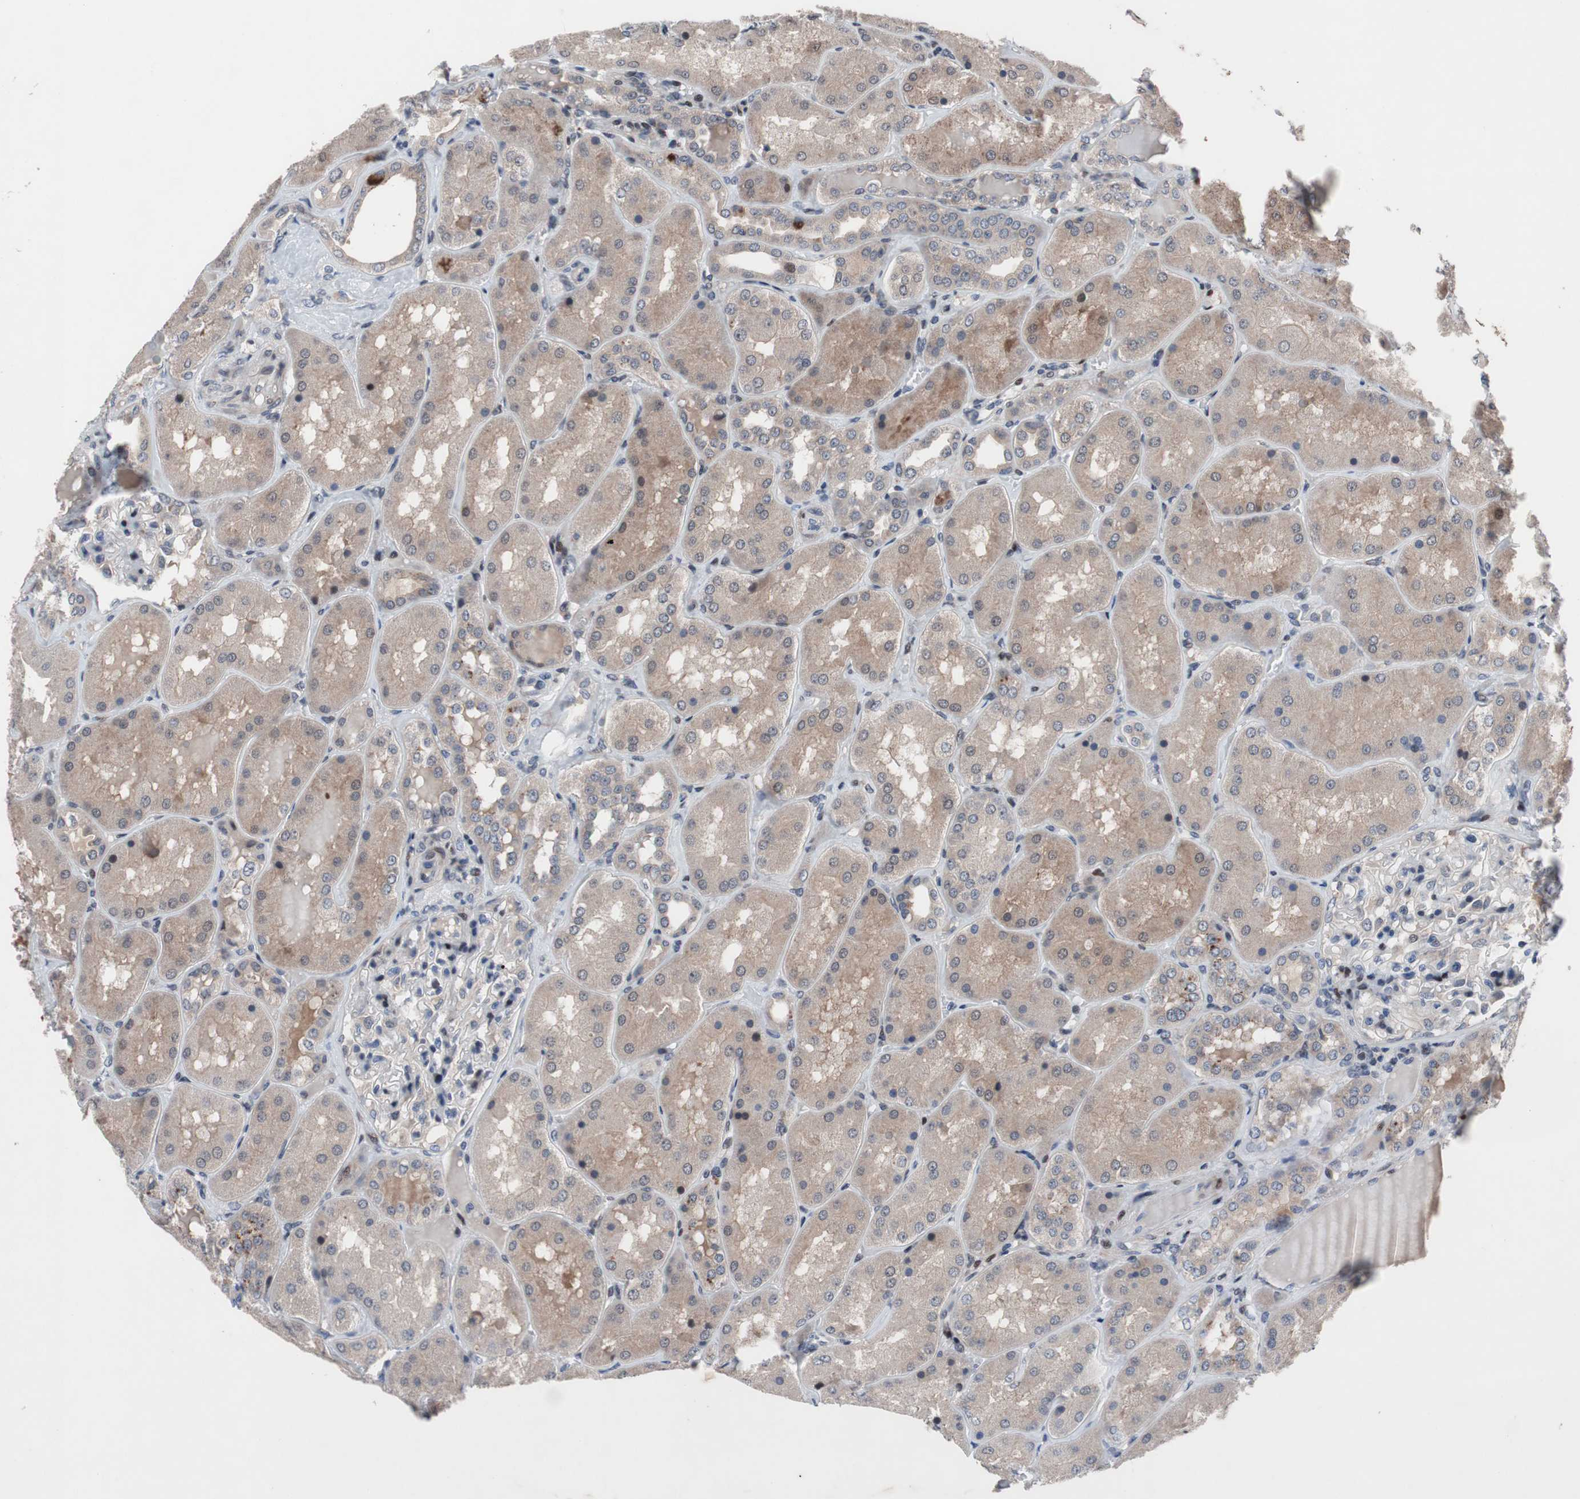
{"staining": {"intensity": "moderate", "quantity": "<25%", "location": "nuclear"}, "tissue": "kidney", "cell_type": "Cells in glomeruli", "image_type": "normal", "snomed": [{"axis": "morphology", "description": "Normal tissue, NOS"}, {"axis": "topography", "description": "Kidney"}], "caption": "Immunohistochemistry (IHC) photomicrograph of unremarkable kidney stained for a protein (brown), which exhibits low levels of moderate nuclear expression in about <25% of cells in glomeruli.", "gene": "MUTYH", "patient": {"sex": "female", "age": 56}}